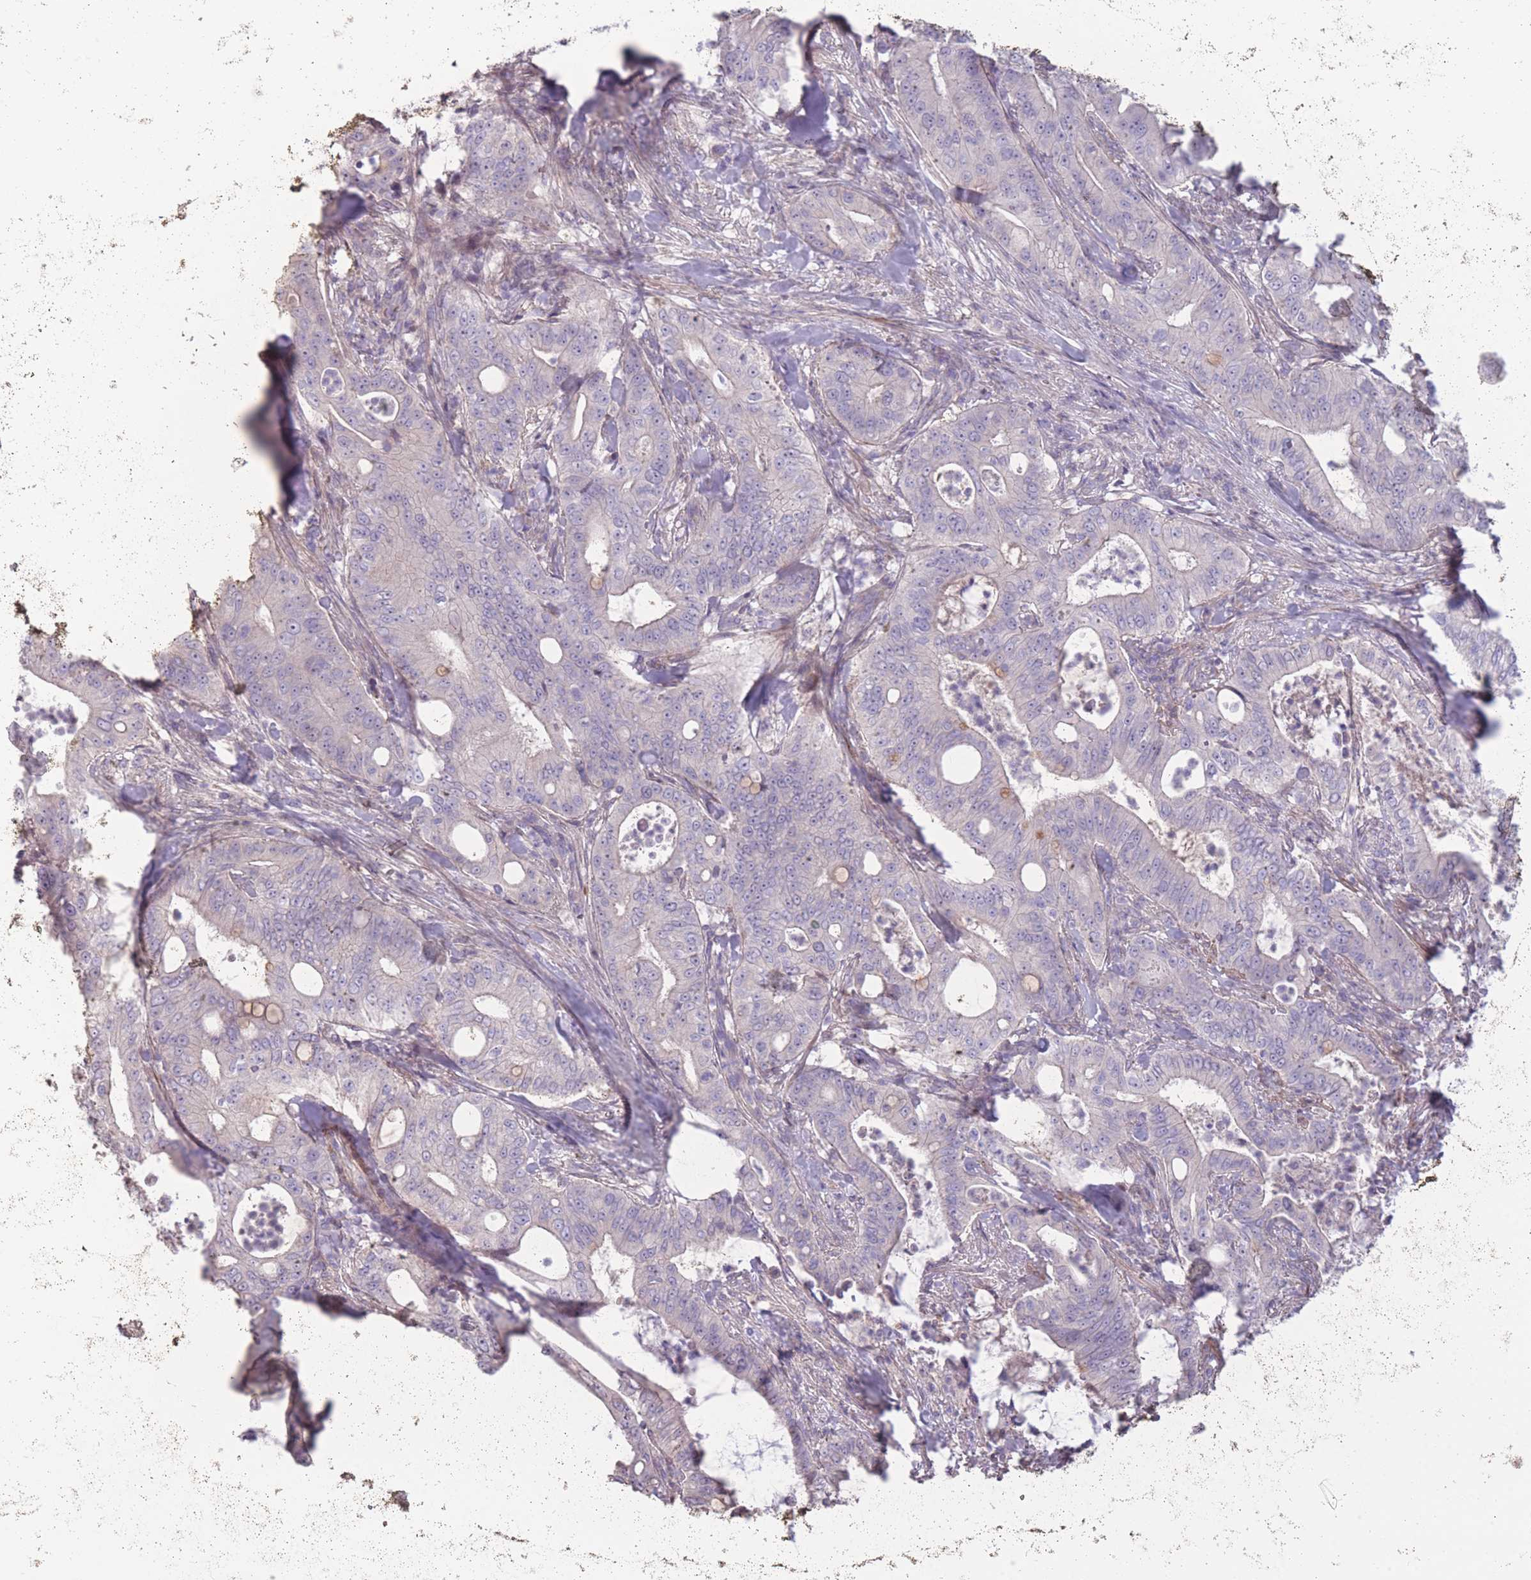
{"staining": {"intensity": "negative", "quantity": "none", "location": "none"}, "tissue": "pancreatic cancer", "cell_type": "Tumor cells", "image_type": "cancer", "snomed": [{"axis": "morphology", "description": "Adenocarcinoma, NOS"}, {"axis": "topography", "description": "Pancreas"}], "caption": "A micrograph of adenocarcinoma (pancreatic) stained for a protein displays no brown staining in tumor cells. Brightfield microscopy of immunohistochemistry (IHC) stained with DAB (brown) and hematoxylin (blue), captured at high magnification.", "gene": "RSPH10B", "patient": {"sex": "male", "age": 71}}